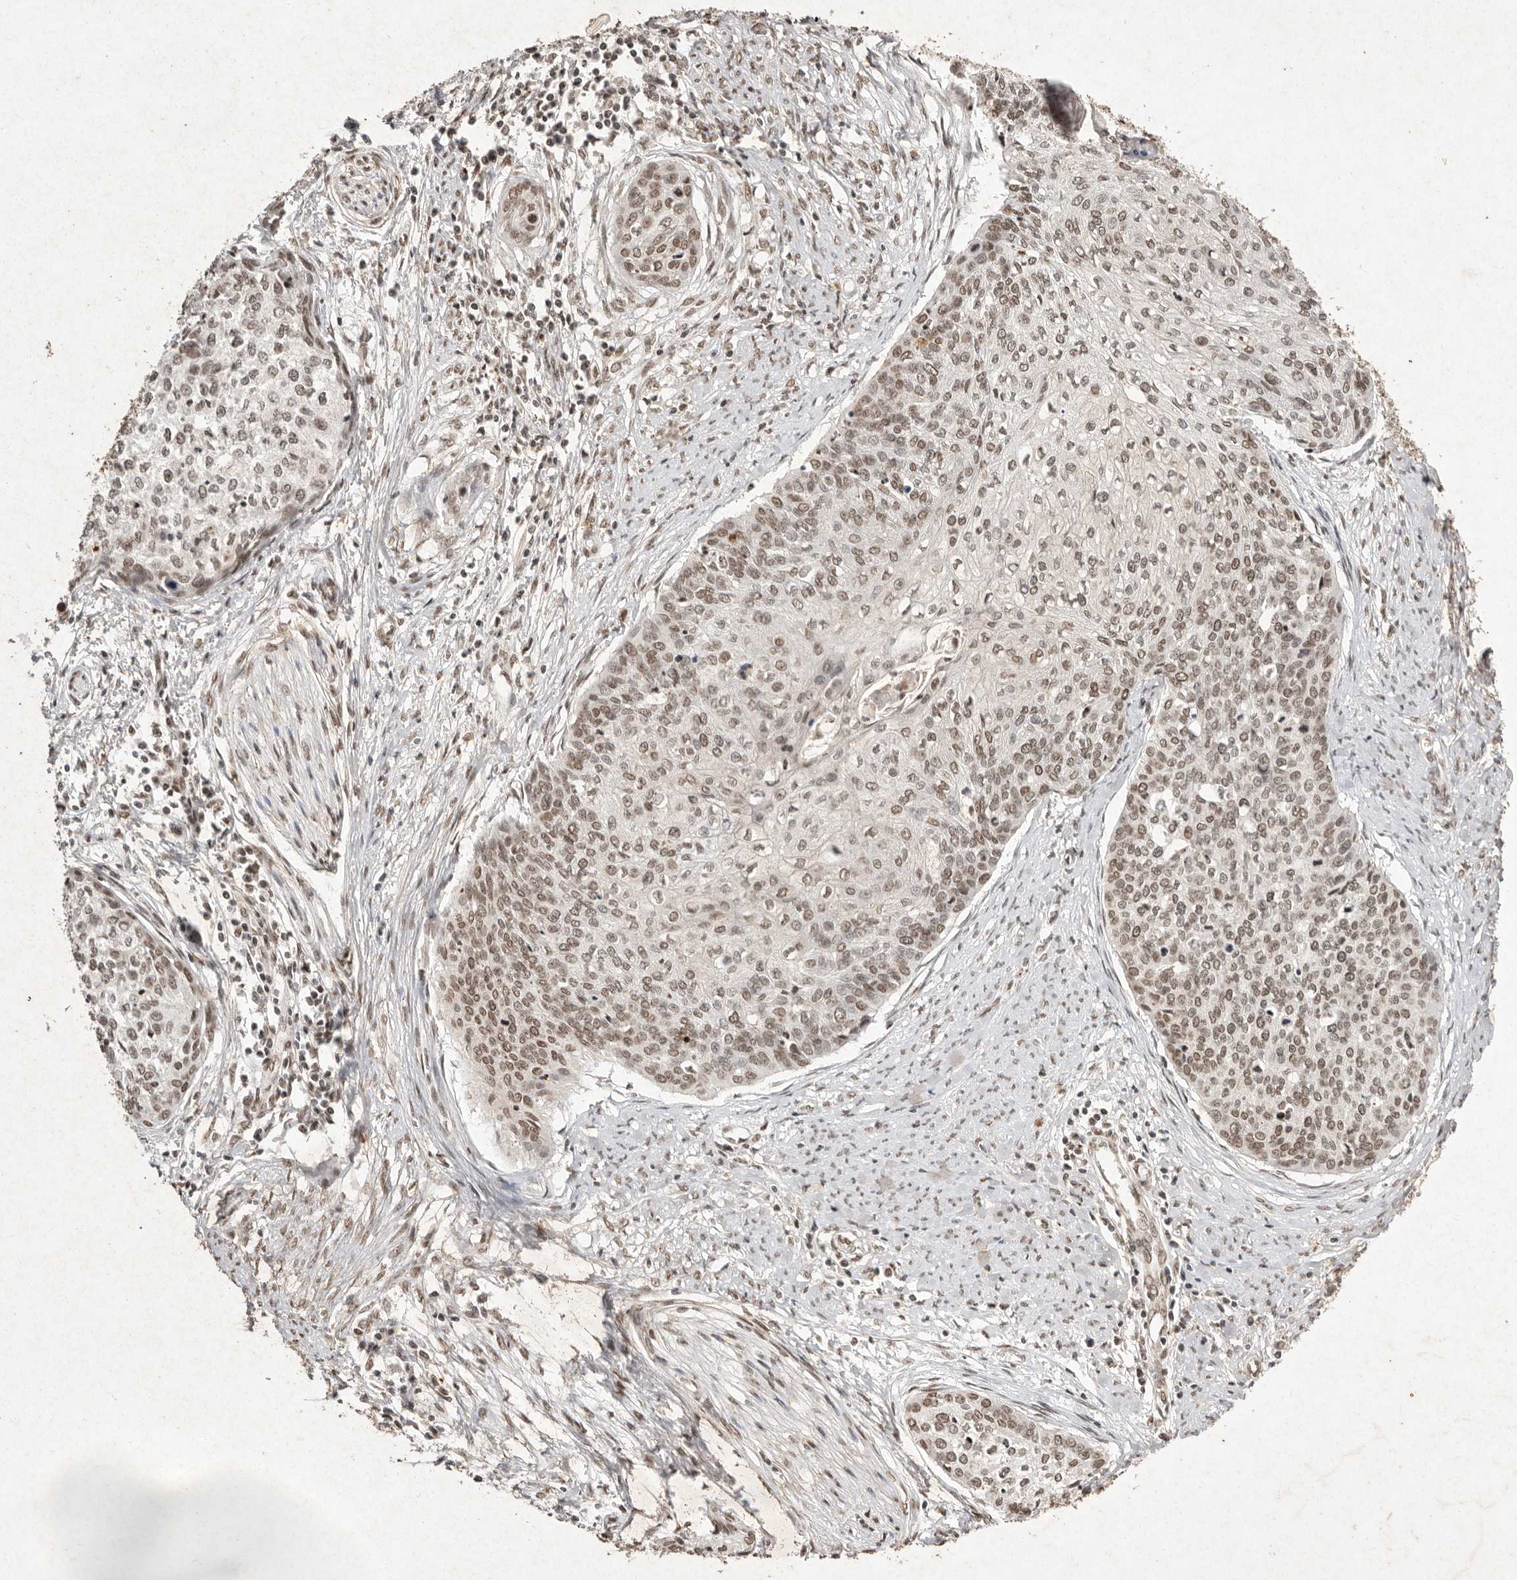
{"staining": {"intensity": "moderate", "quantity": ">75%", "location": "nuclear"}, "tissue": "cervical cancer", "cell_type": "Tumor cells", "image_type": "cancer", "snomed": [{"axis": "morphology", "description": "Squamous cell carcinoma, NOS"}, {"axis": "topography", "description": "Cervix"}], "caption": "Moderate nuclear positivity for a protein is identified in about >75% of tumor cells of squamous cell carcinoma (cervical) using immunohistochemistry.", "gene": "NKX3-2", "patient": {"sex": "female", "age": 37}}